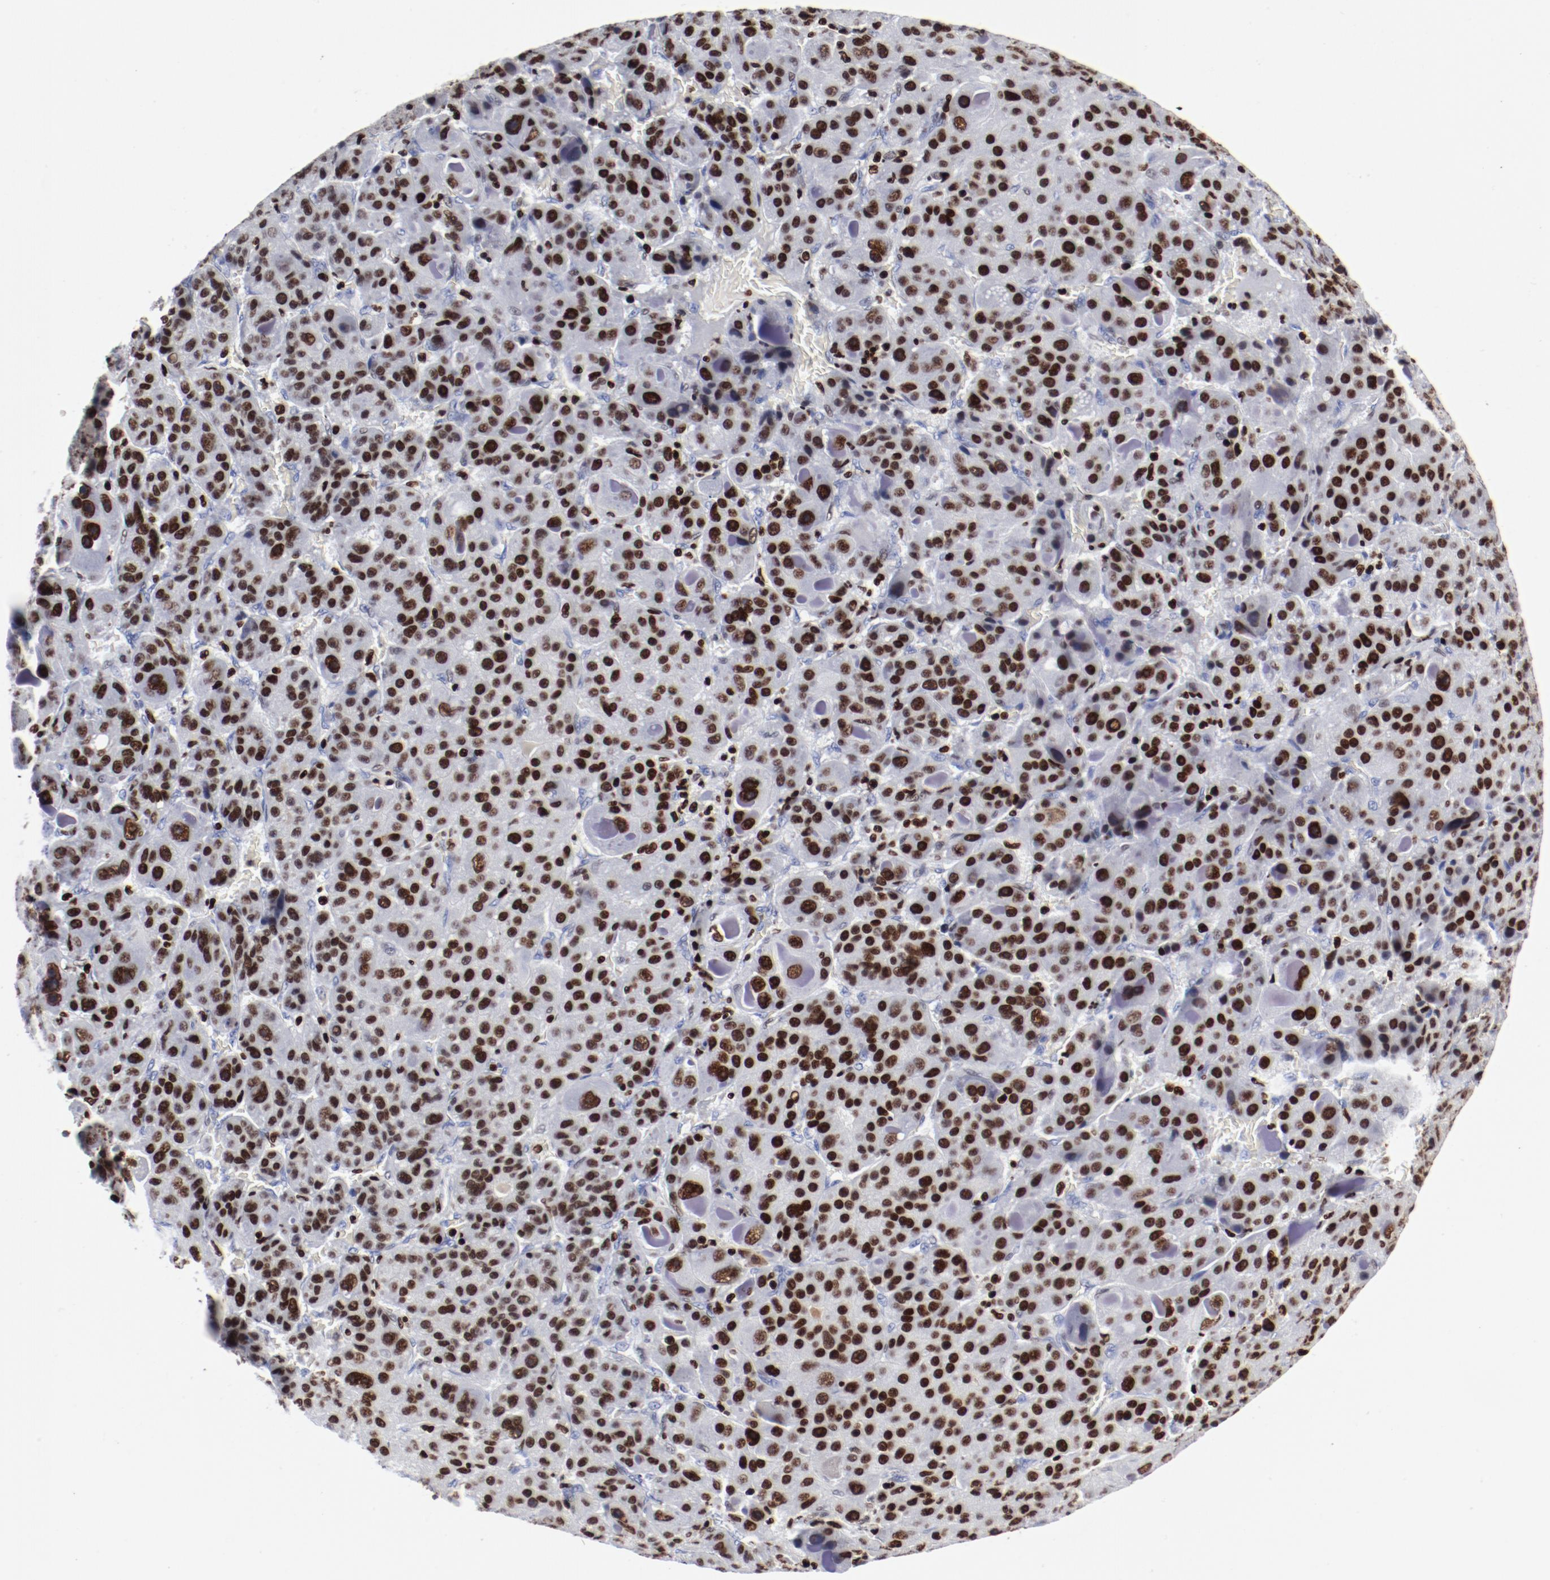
{"staining": {"intensity": "strong", "quantity": ">75%", "location": "nuclear"}, "tissue": "liver cancer", "cell_type": "Tumor cells", "image_type": "cancer", "snomed": [{"axis": "morphology", "description": "Carcinoma, Hepatocellular, NOS"}, {"axis": "topography", "description": "Liver"}], "caption": "Liver hepatocellular carcinoma stained for a protein reveals strong nuclear positivity in tumor cells.", "gene": "SMARCC2", "patient": {"sex": "male", "age": 76}}